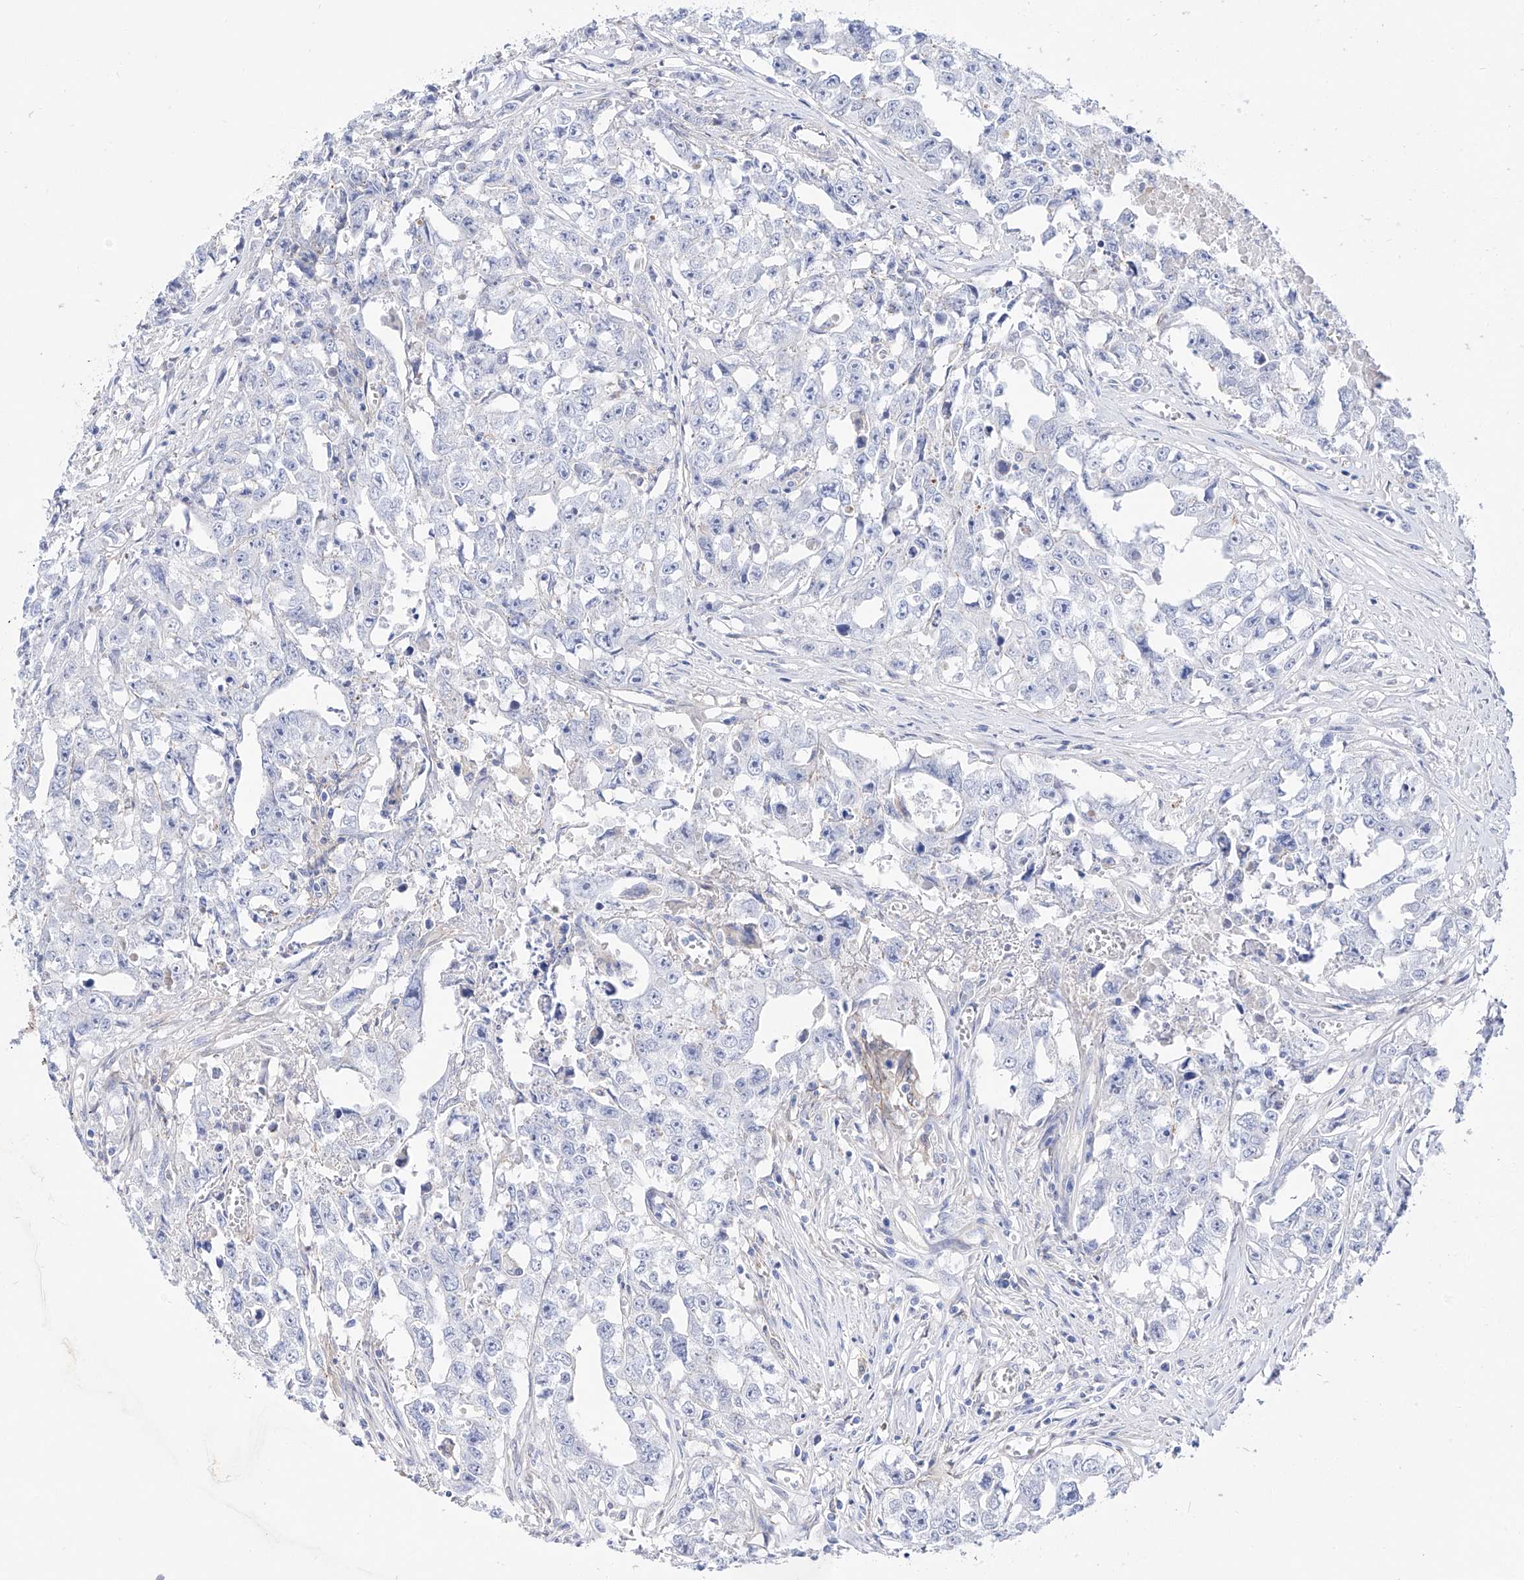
{"staining": {"intensity": "negative", "quantity": "none", "location": "none"}, "tissue": "testis cancer", "cell_type": "Tumor cells", "image_type": "cancer", "snomed": [{"axis": "morphology", "description": "Seminoma, NOS"}, {"axis": "morphology", "description": "Carcinoma, Embryonal, NOS"}, {"axis": "topography", "description": "Testis"}], "caption": "Tumor cells are negative for brown protein staining in seminoma (testis).", "gene": "ZNF653", "patient": {"sex": "male", "age": 43}}